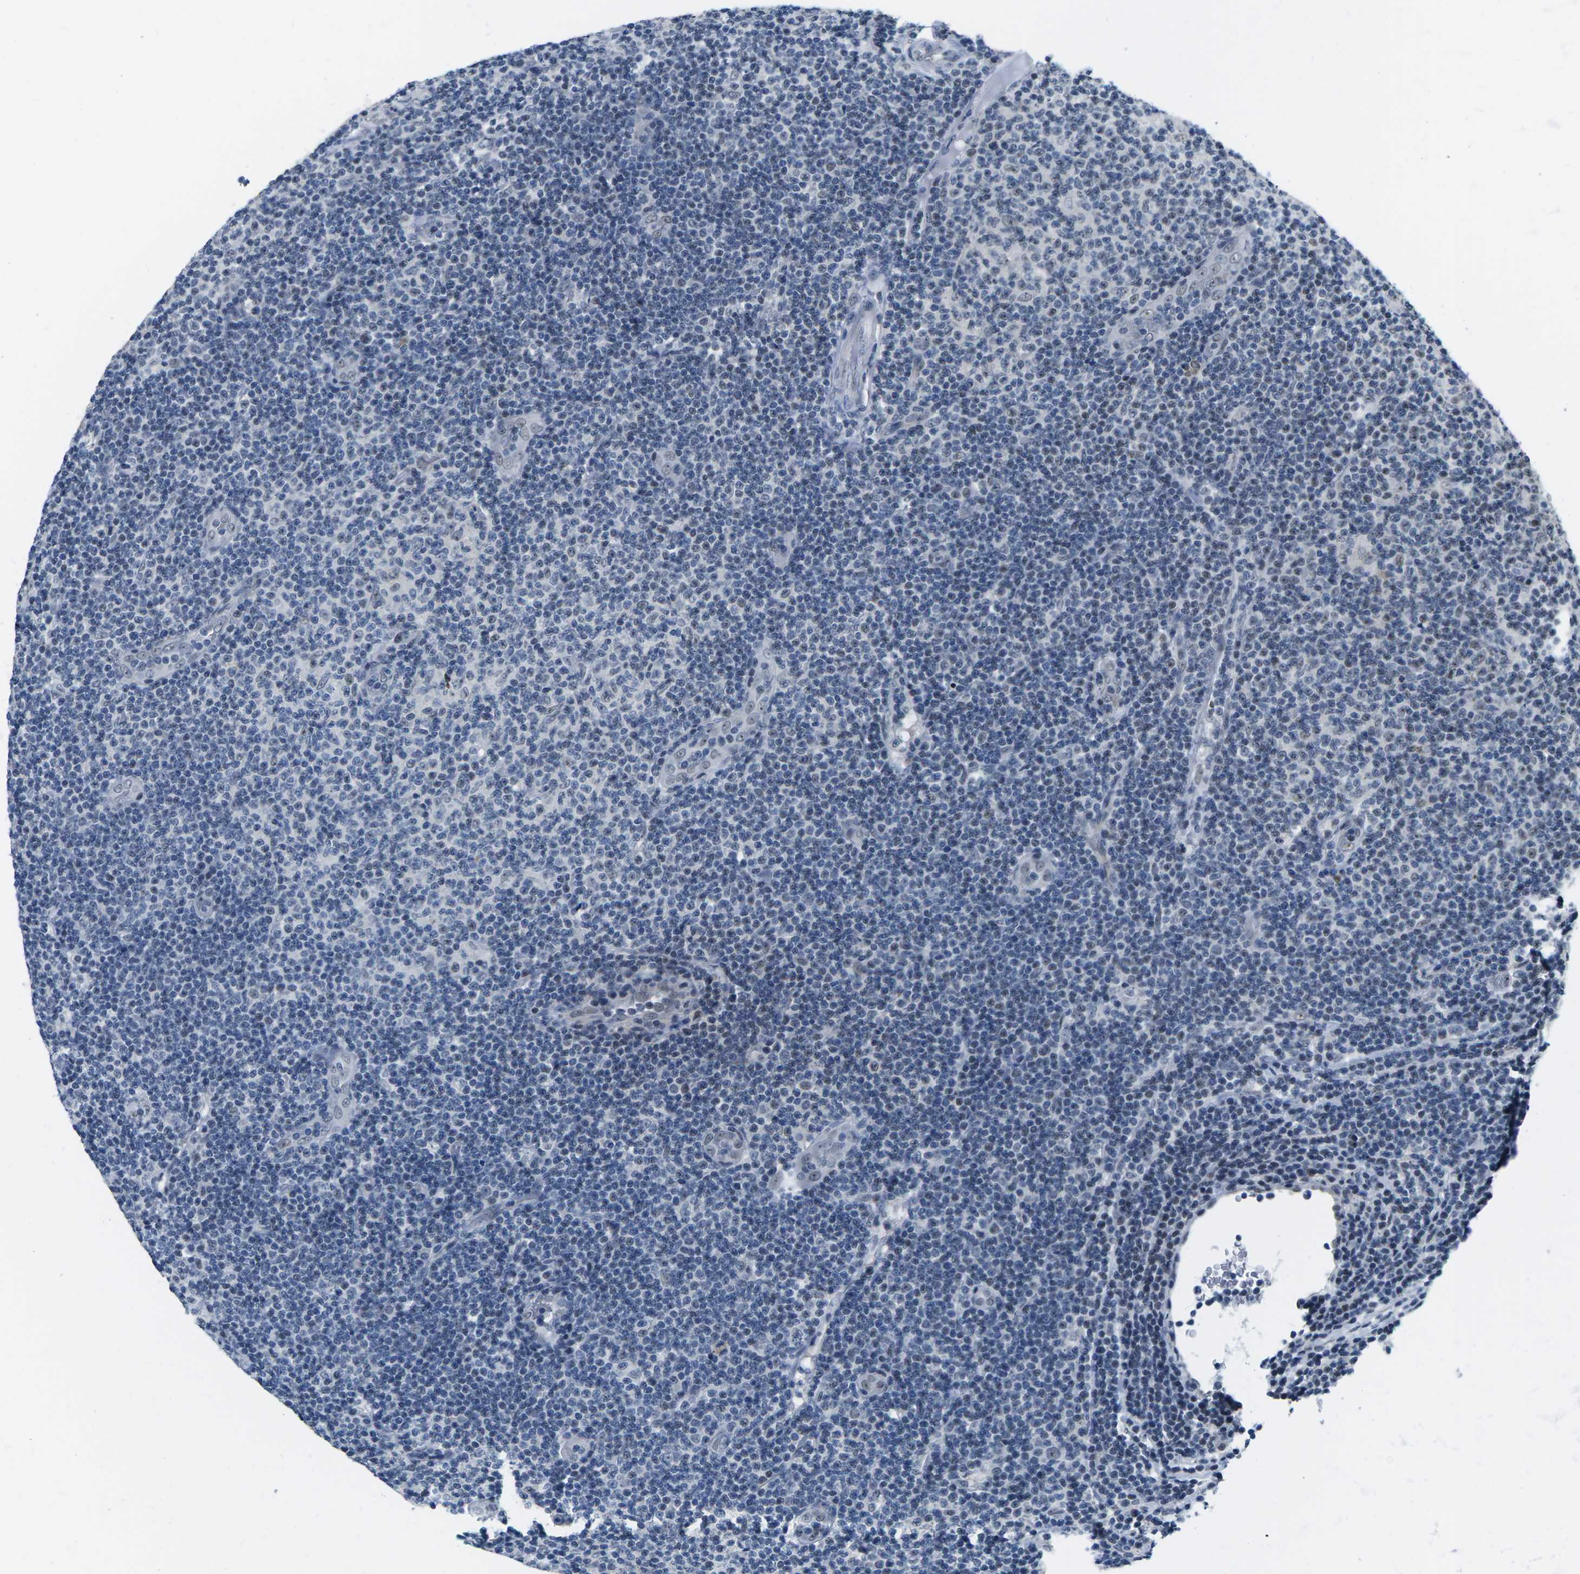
{"staining": {"intensity": "weak", "quantity": "<25%", "location": "nuclear"}, "tissue": "lymphoma", "cell_type": "Tumor cells", "image_type": "cancer", "snomed": [{"axis": "morphology", "description": "Malignant lymphoma, non-Hodgkin's type, Low grade"}, {"axis": "topography", "description": "Lymph node"}], "caption": "Immunohistochemical staining of lymphoma exhibits no significant positivity in tumor cells.", "gene": "NSRP1", "patient": {"sex": "male", "age": 83}}